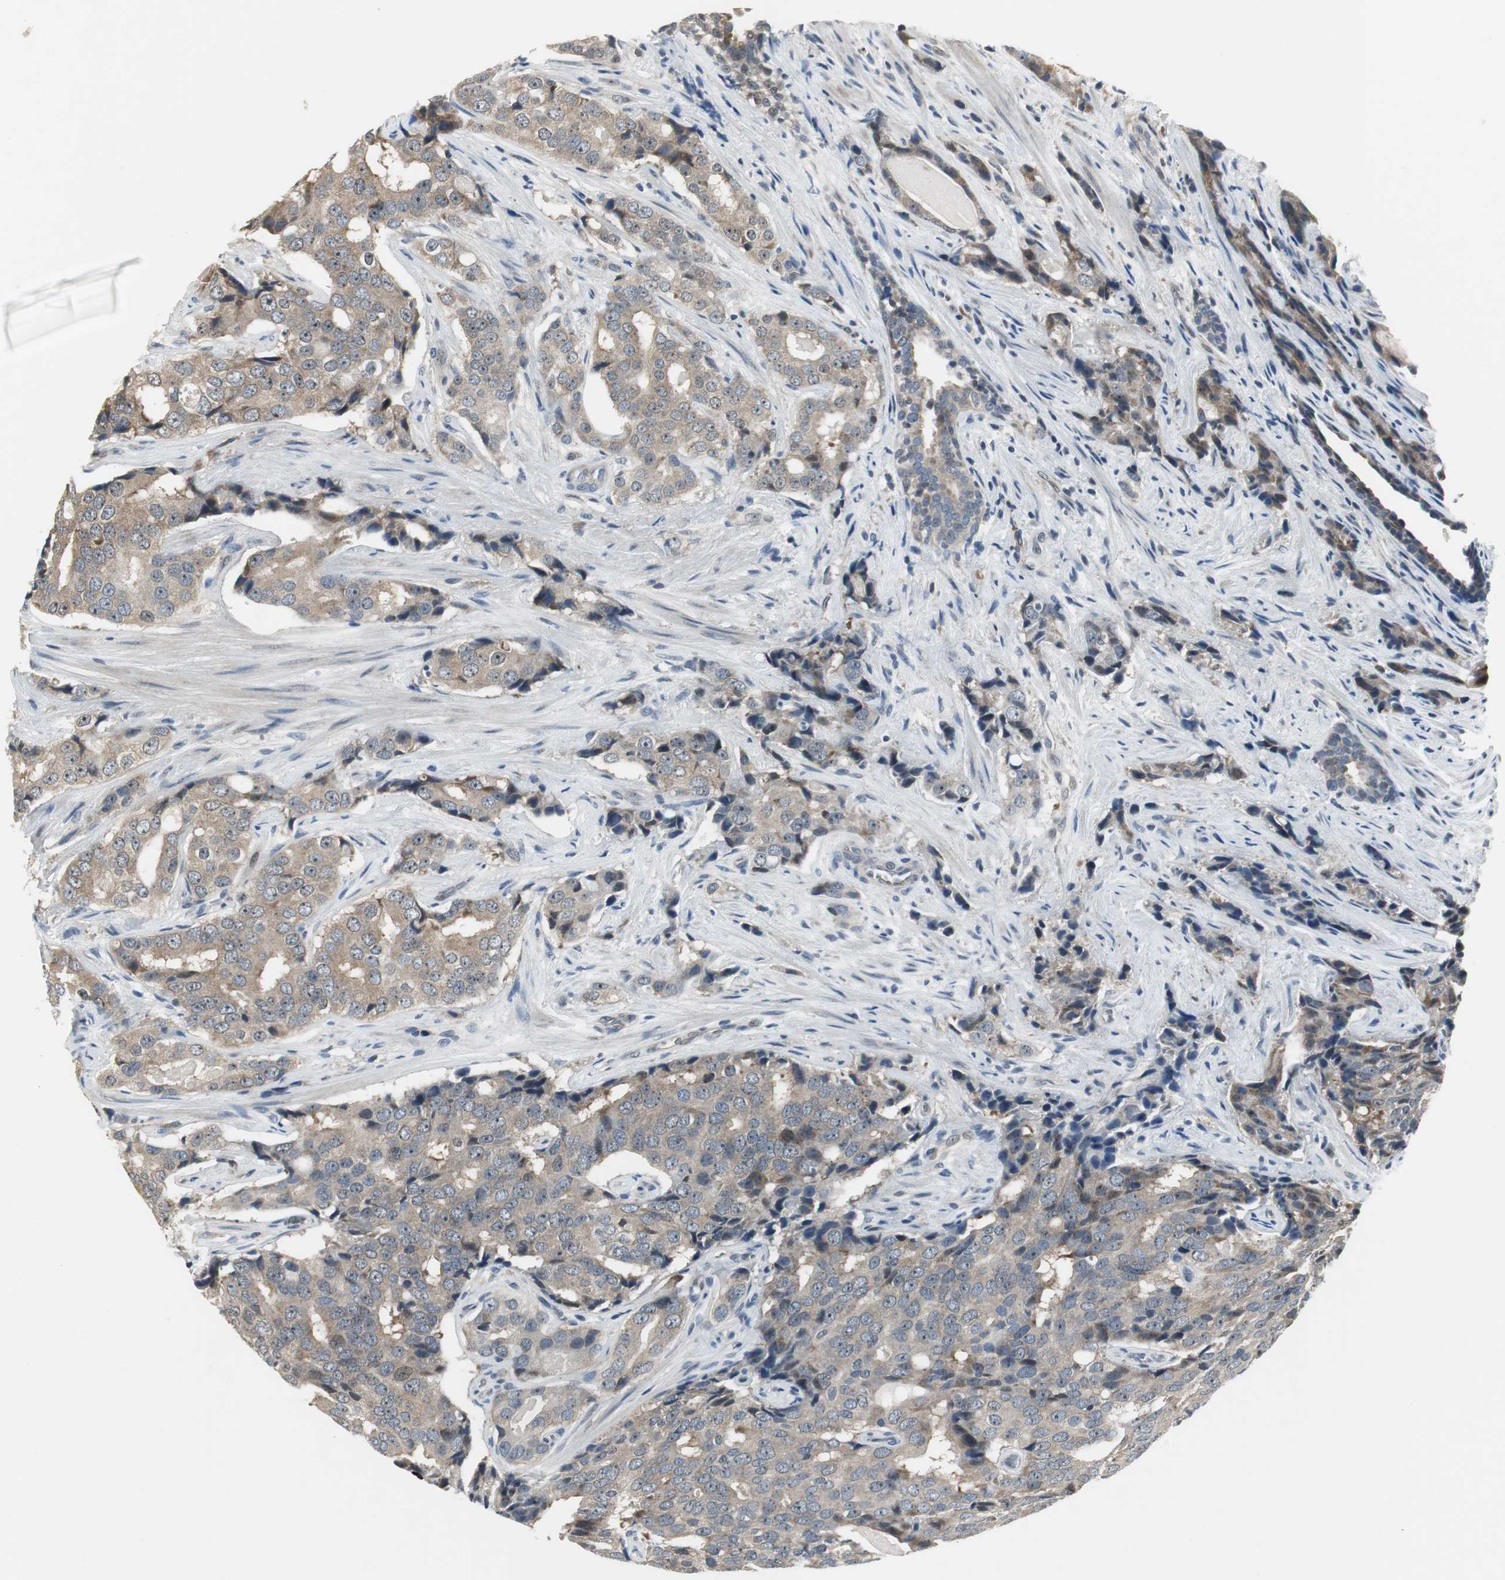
{"staining": {"intensity": "weak", "quantity": ">75%", "location": "cytoplasmic/membranous"}, "tissue": "prostate cancer", "cell_type": "Tumor cells", "image_type": "cancer", "snomed": [{"axis": "morphology", "description": "Adenocarcinoma, High grade"}, {"axis": "topography", "description": "Prostate"}], "caption": "IHC micrograph of adenocarcinoma (high-grade) (prostate) stained for a protein (brown), which shows low levels of weak cytoplasmic/membranous staining in approximately >75% of tumor cells.", "gene": "CCT5", "patient": {"sex": "male", "age": 58}}